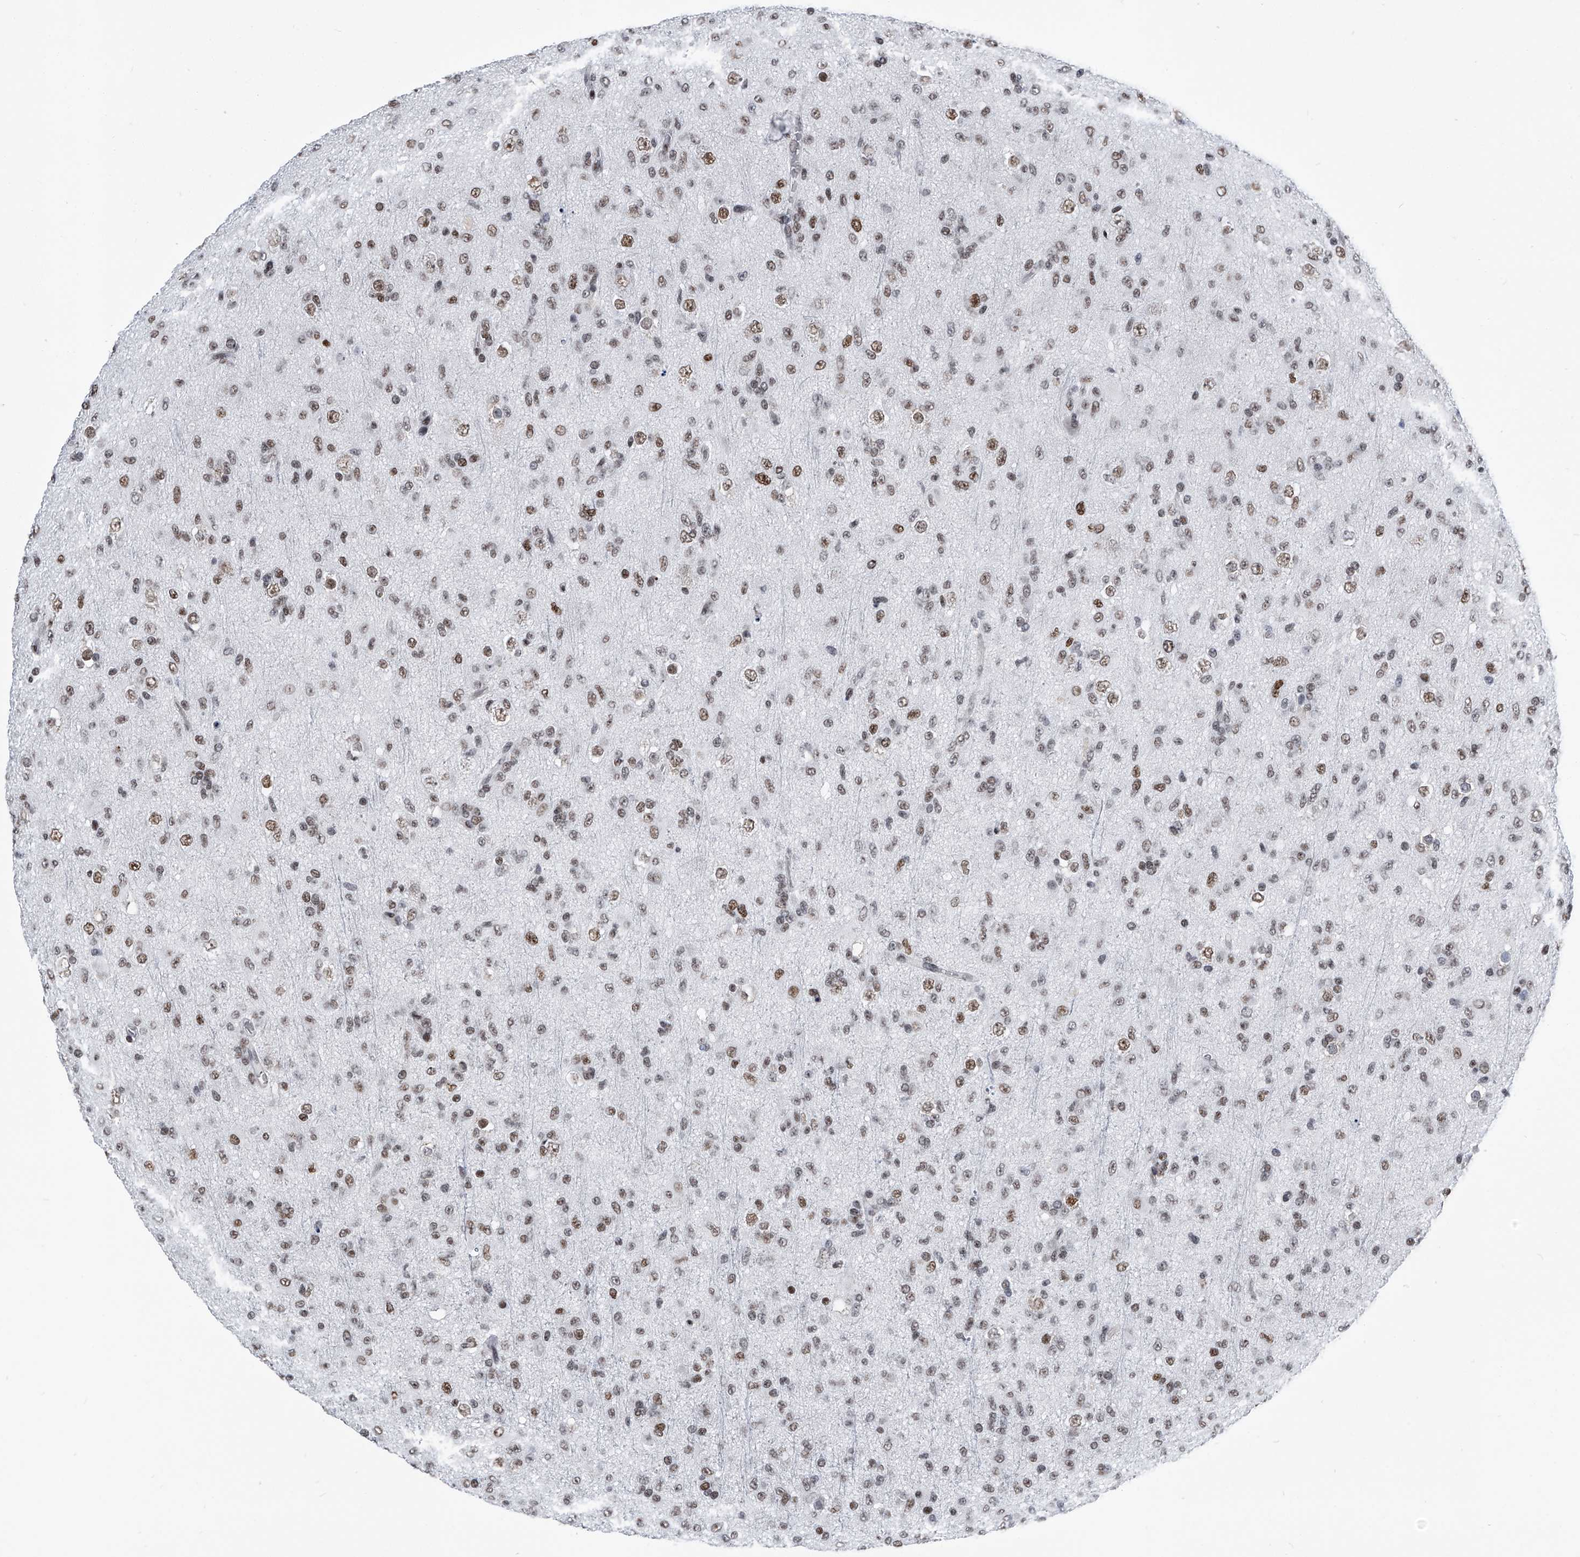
{"staining": {"intensity": "moderate", "quantity": ">75%", "location": "nuclear"}, "tissue": "glioma", "cell_type": "Tumor cells", "image_type": "cancer", "snomed": [{"axis": "morphology", "description": "Glioma, malignant, Low grade"}, {"axis": "topography", "description": "Brain"}], "caption": "A photomicrograph of human glioma stained for a protein reveals moderate nuclear brown staining in tumor cells.", "gene": "SIM2", "patient": {"sex": "male", "age": 65}}